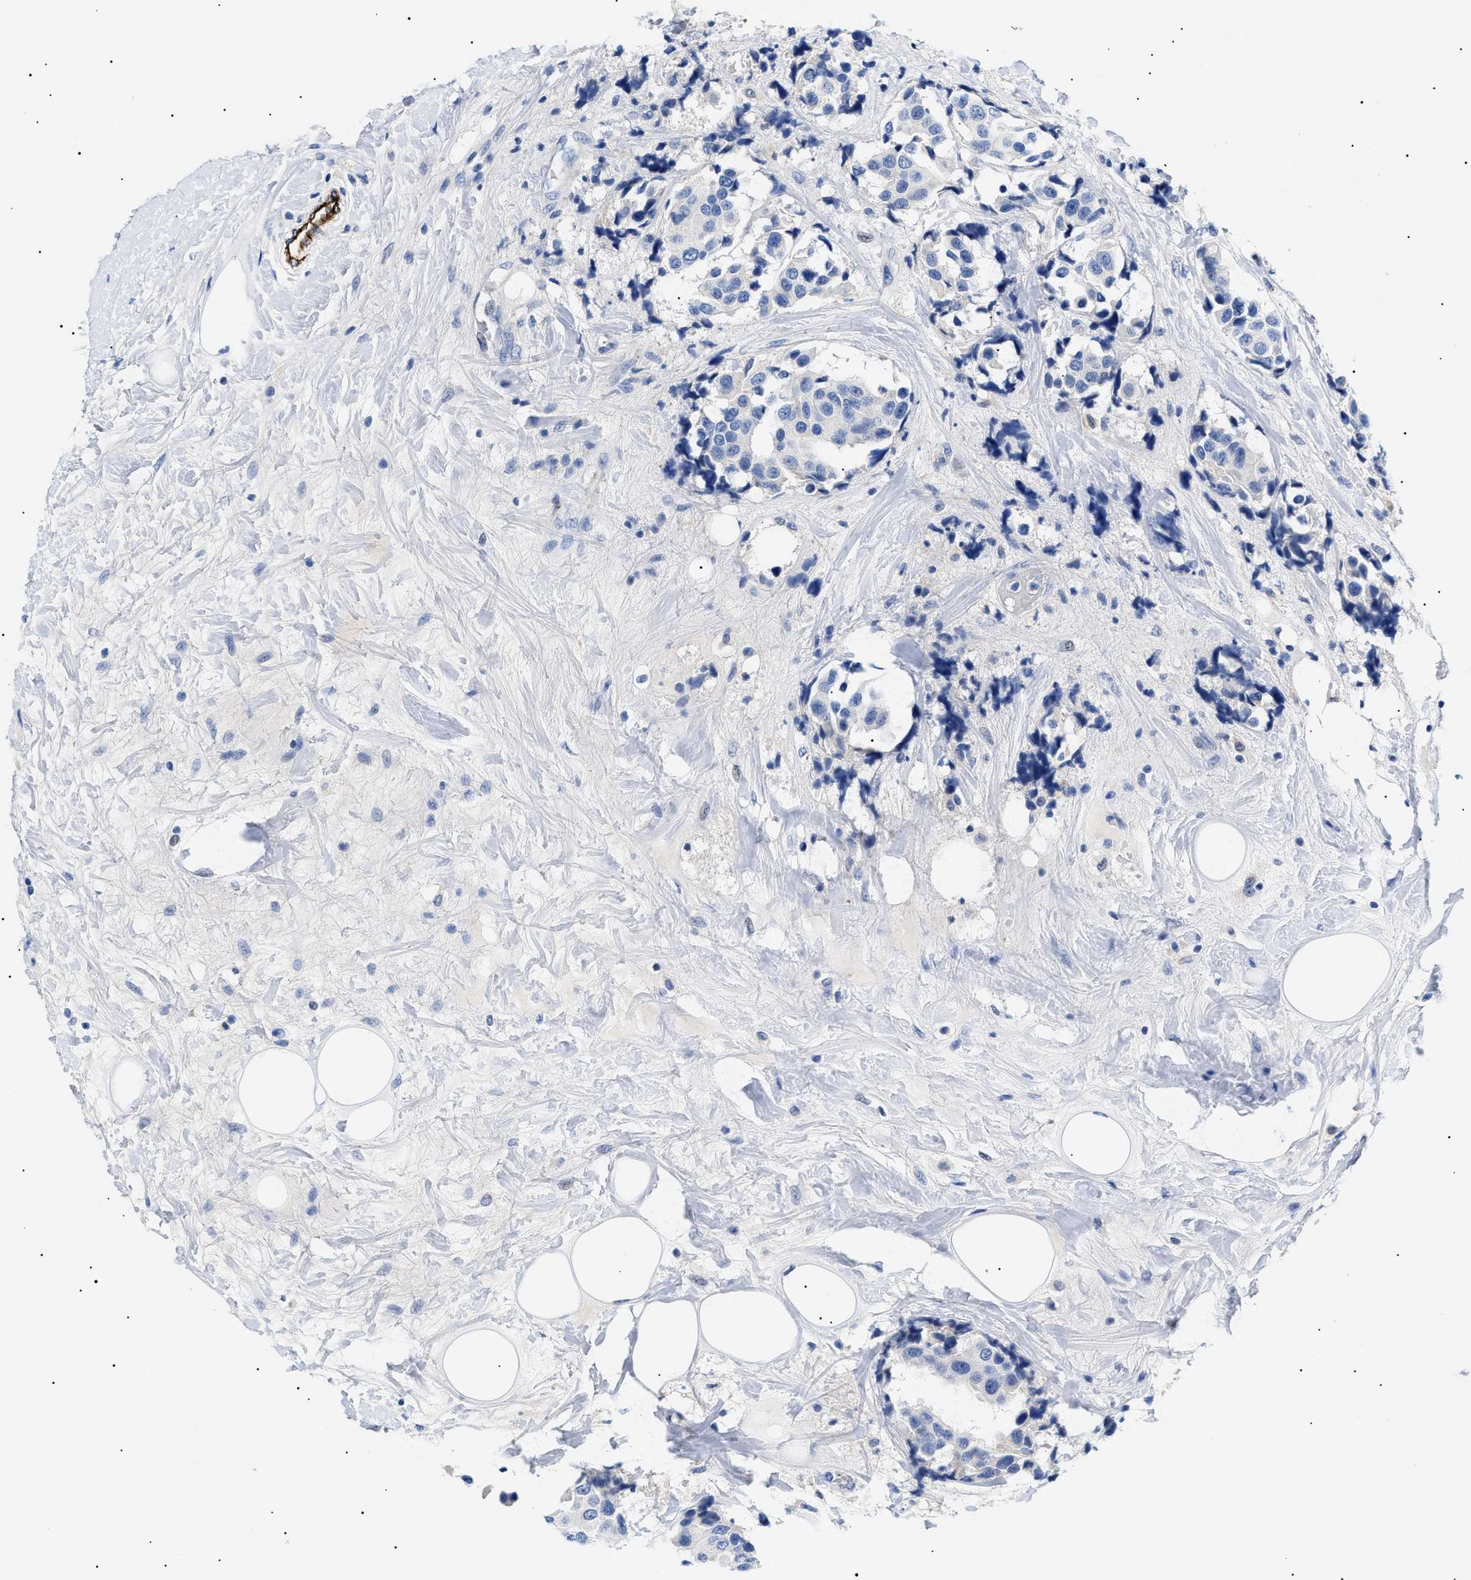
{"staining": {"intensity": "negative", "quantity": "none", "location": "none"}, "tissue": "breast cancer", "cell_type": "Tumor cells", "image_type": "cancer", "snomed": [{"axis": "morphology", "description": "Normal tissue, NOS"}, {"axis": "morphology", "description": "Duct carcinoma"}, {"axis": "topography", "description": "Breast"}], "caption": "A micrograph of human breast cancer (invasive ductal carcinoma) is negative for staining in tumor cells.", "gene": "ACKR1", "patient": {"sex": "female", "age": 39}}